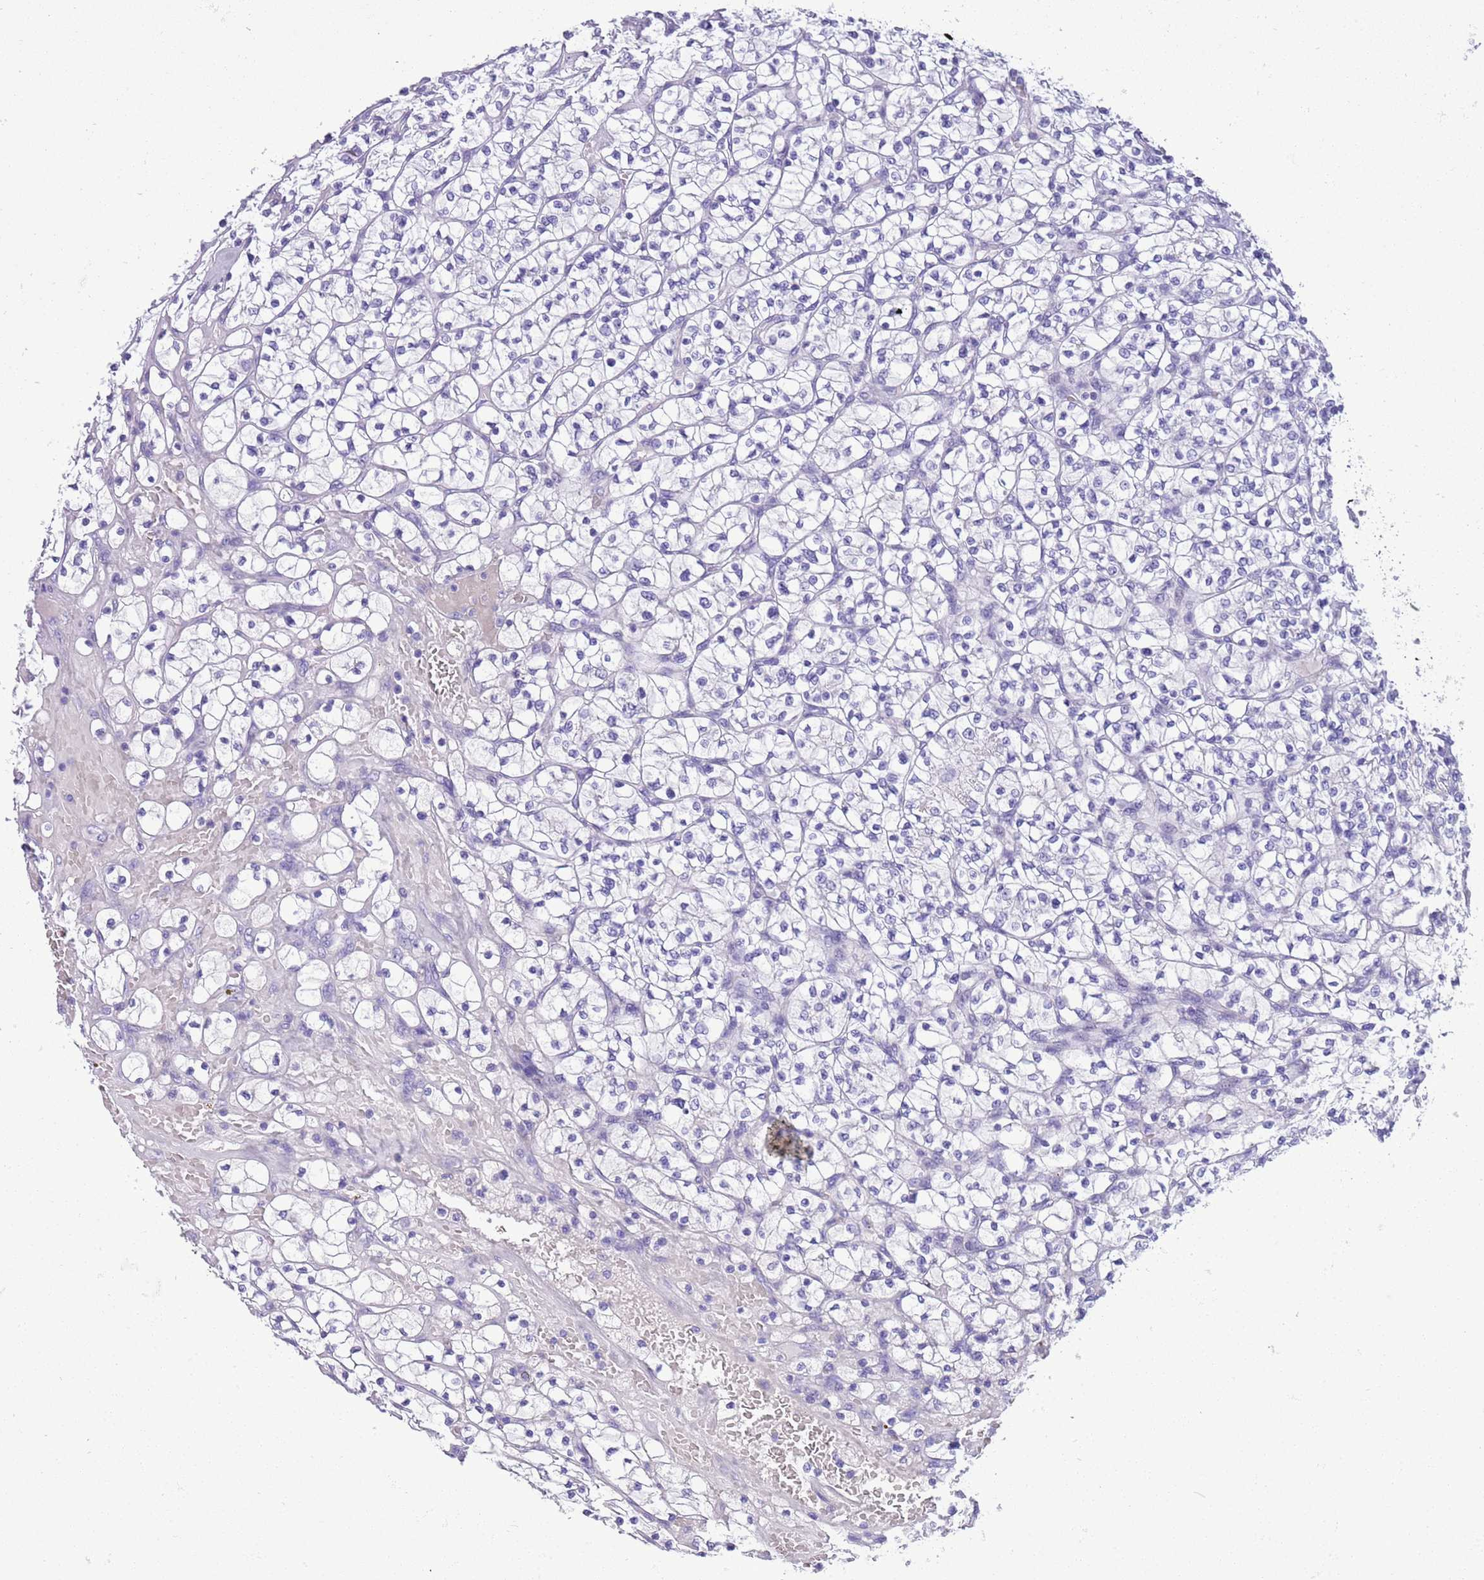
{"staining": {"intensity": "negative", "quantity": "none", "location": "none"}, "tissue": "renal cancer", "cell_type": "Tumor cells", "image_type": "cancer", "snomed": [{"axis": "morphology", "description": "Adenocarcinoma, NOS"}, {"axis": "topography", "description": "Kidney"}], "caption": "DAB immunohistochemical staining of renal cancer displays no significant expression in tumor cells.", "gene": "TBC1D10B", "patient": {"sex": "female", "age": 64}}